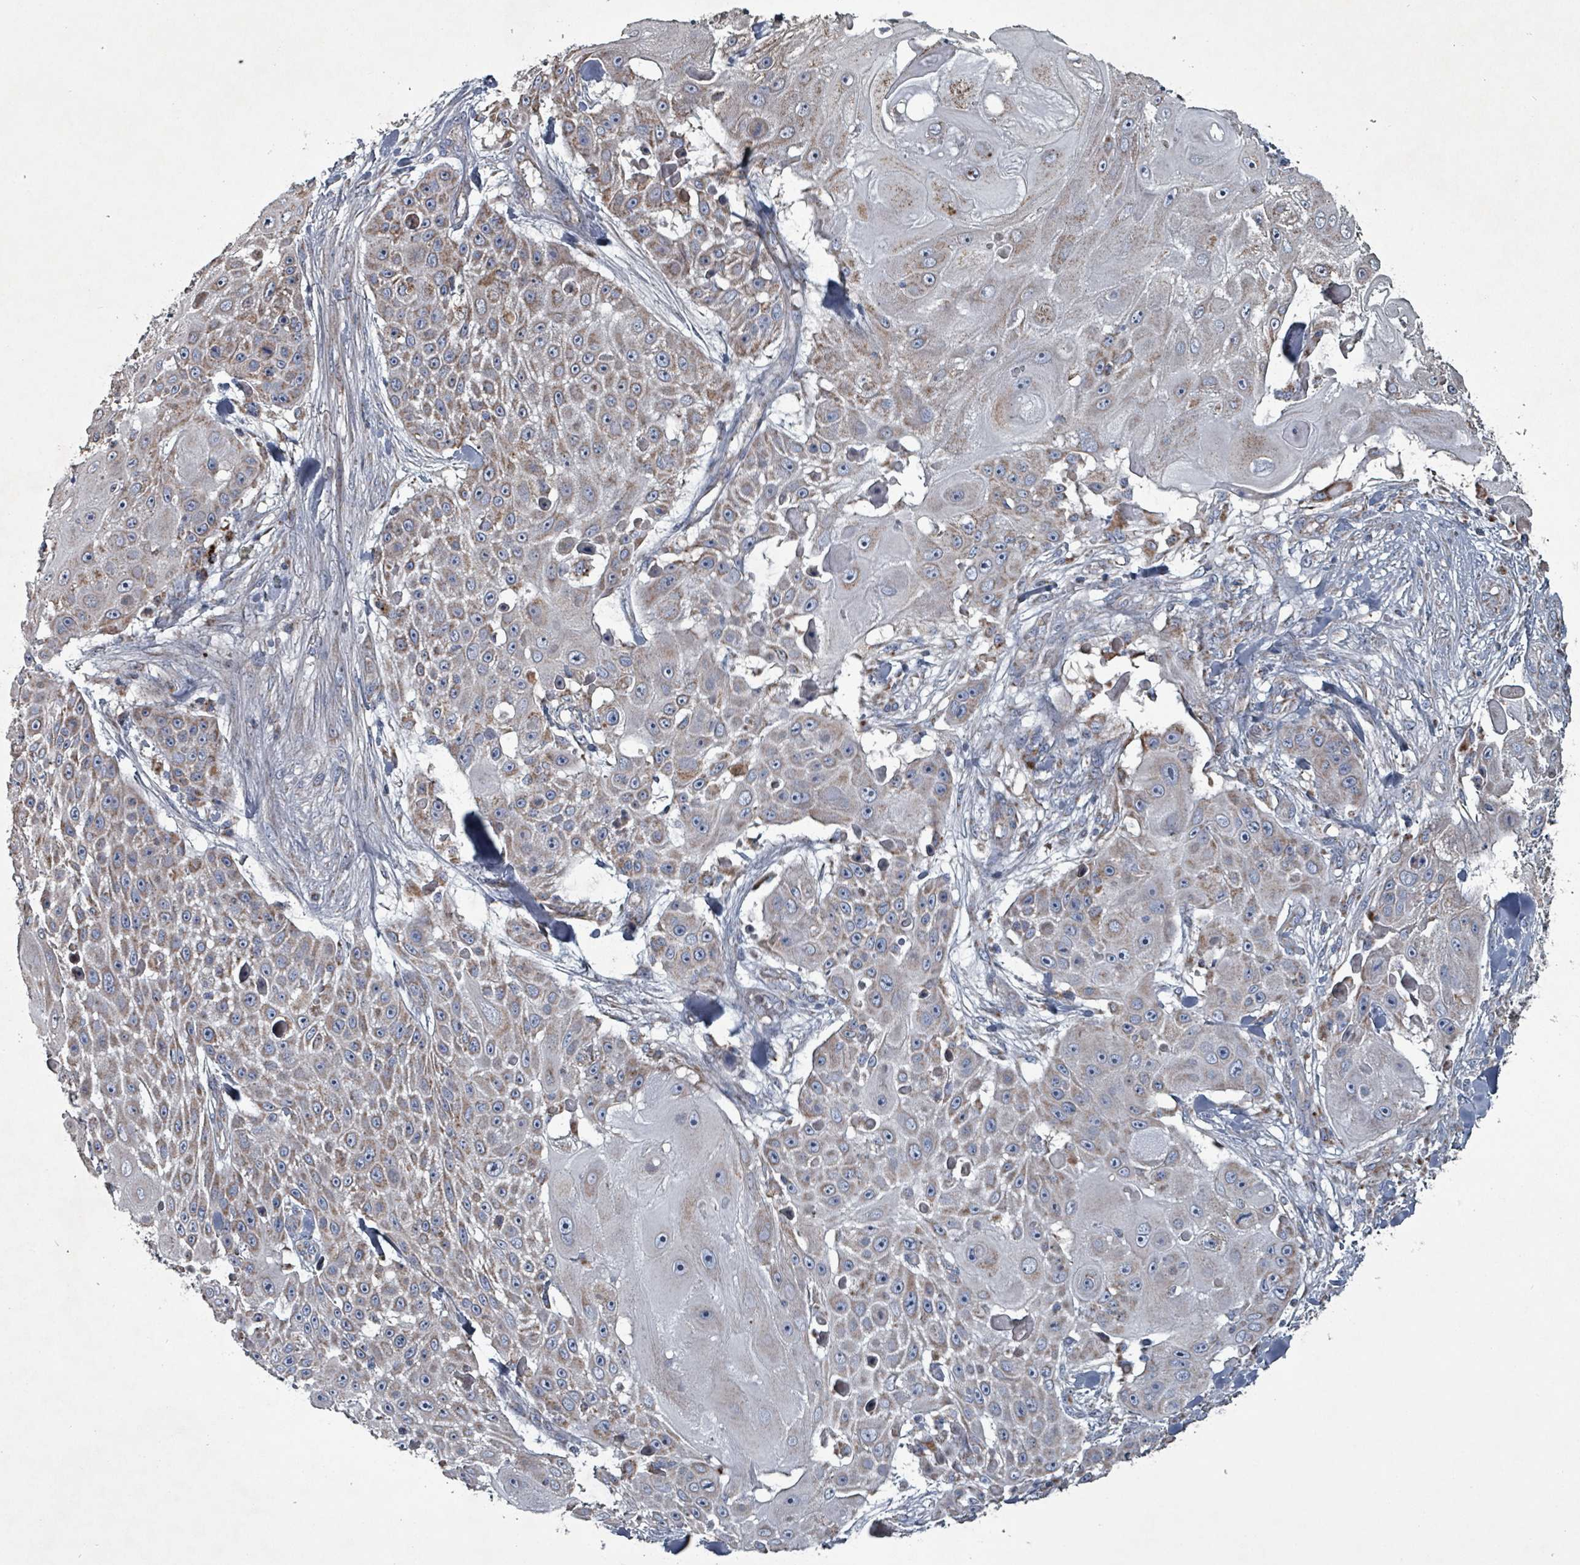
{"staining": {"intensity": "moderate", "quantity": "25%-75%", "location": "cytoplasmic/membranous"}, "tissue": "skin cancer", "cell_type": "Tumor cells", "image_type": "cancer", "snomed": [{"axis": "morphology", "description": "Squamous cell carcinoma, NOS"}, {"axis": "topography", "description": "Skin"}], "caption": "This histopathology image reveals IHC staining of human squamous cell carcinoma (skin), with medium moderate cytoplasmic/membranous staining in approximately 25%-75% of tumor cells.", "gene": "ABHD18", "patient": {"sex": "female", "age": 86}}